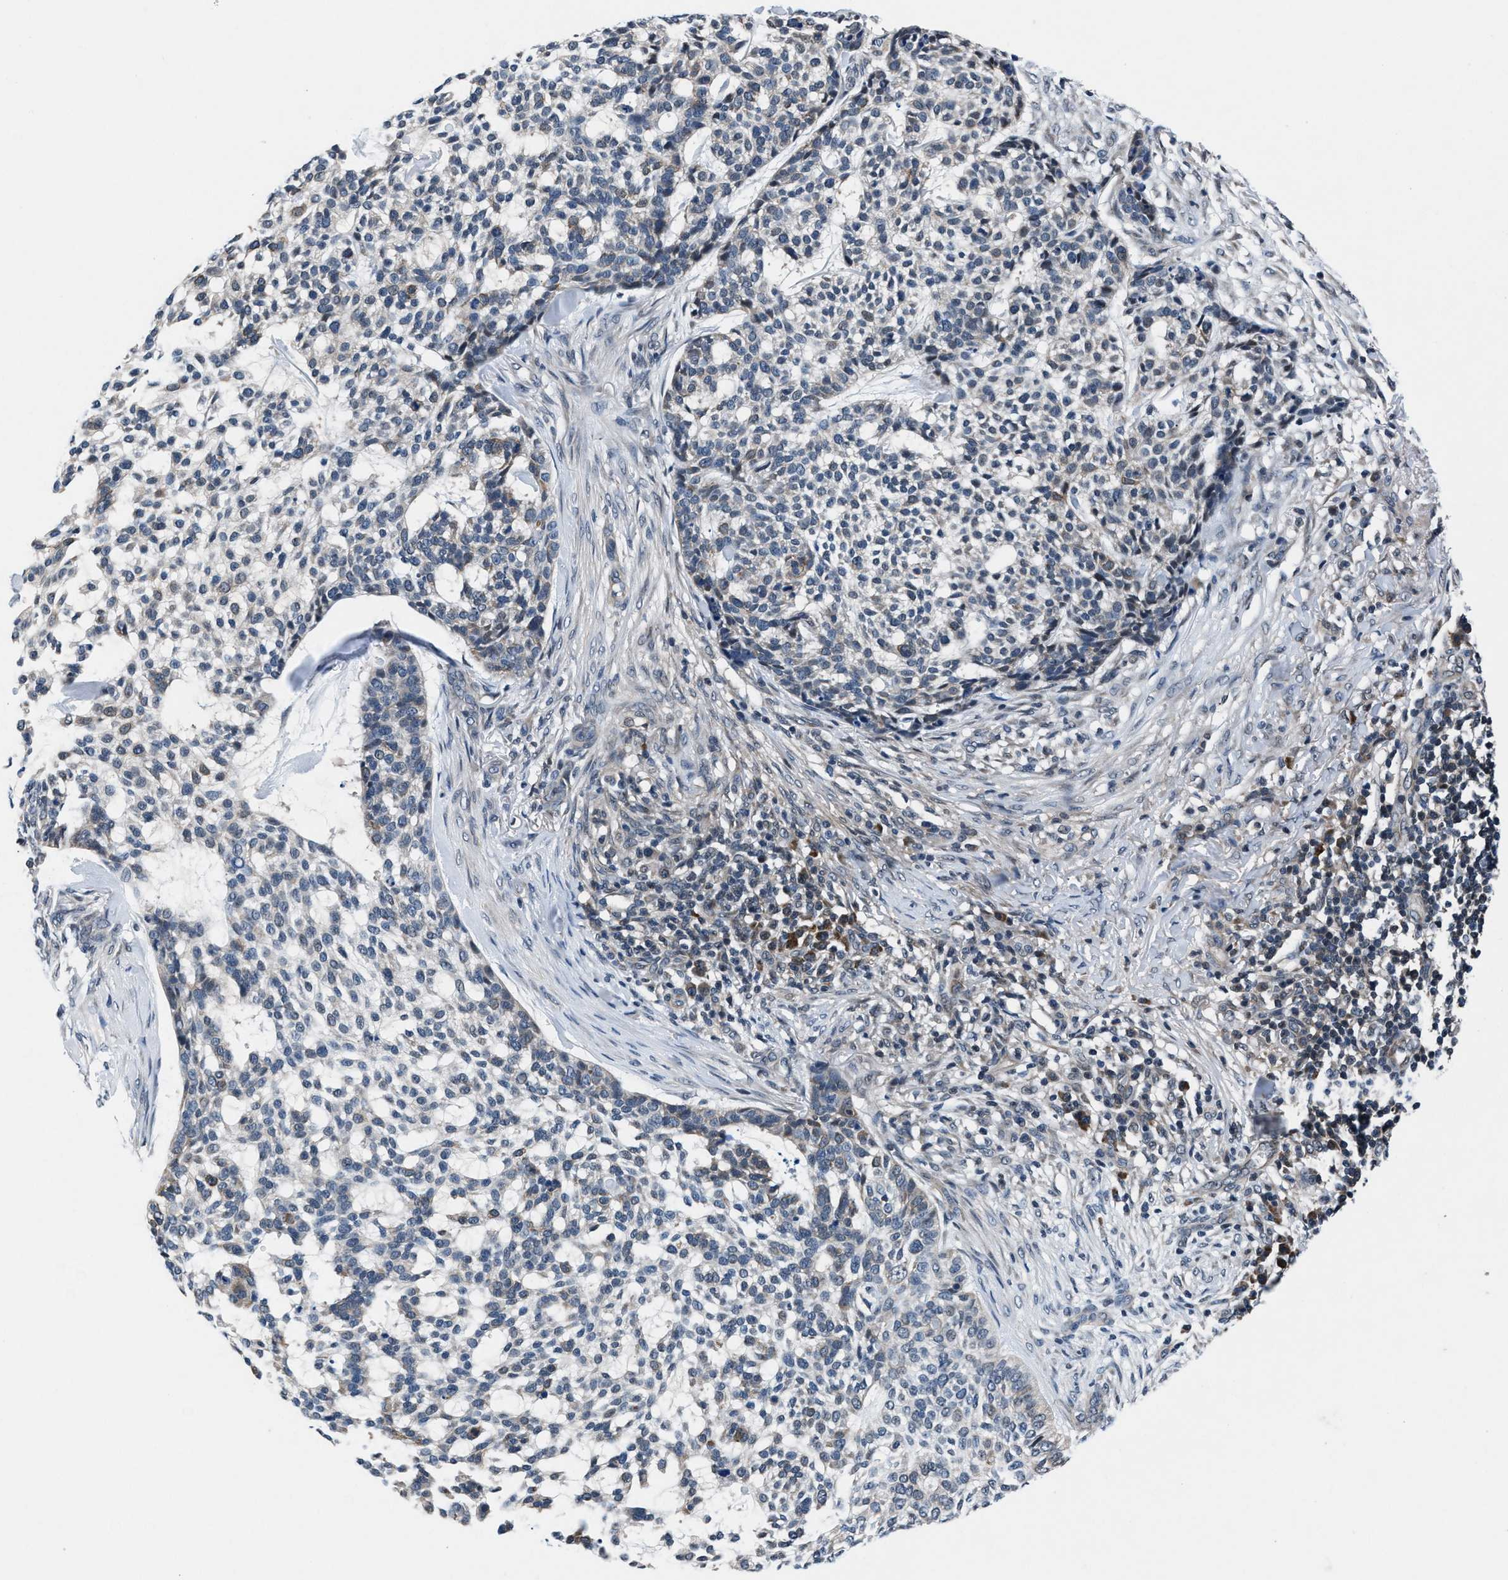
{"staining": {"intensity": "negative", "quantity": "none", "location": "none"}, "tissue": "skin cancer", "cell_type": "Tumor cells", "image_type": "cancer", "snomed": [{"axis": "morphology", "description": "Basal cell carcinoma"}, {"axis": "topography", "description": "Skin"}], "caption": "An immunohistochemistry (IHC) histopathology image of basal cell carcinoma (skin) is shown. There is no staining in tumor cells of basal cell carcinoma (skin).", "gene": "PRPSAP2", "patient": {"sex": "female", "age": 64}}